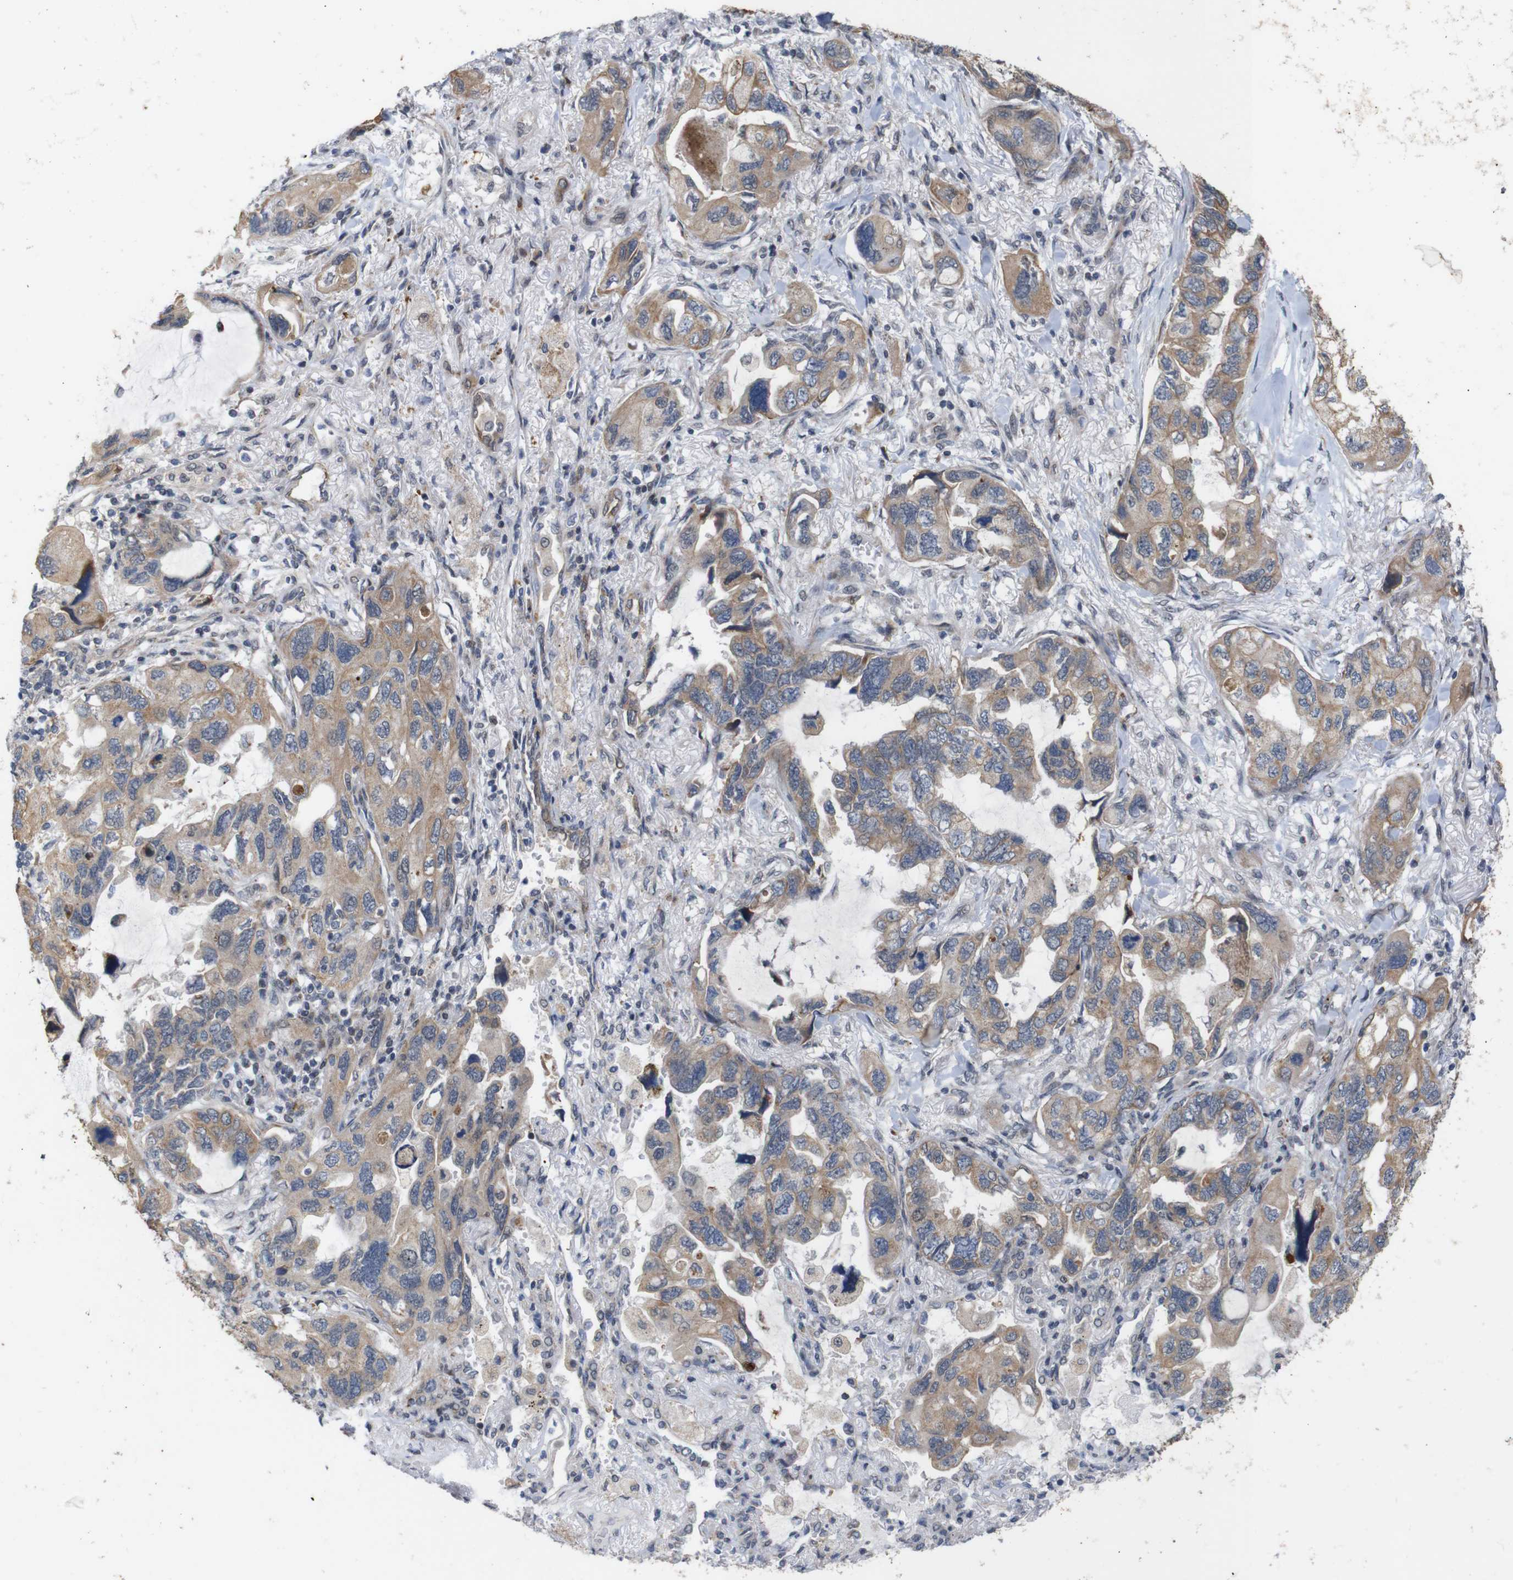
{"staining": {"intensity": "weak", "quantity": ">75%", "location": "cytoplasmic/membranous"}, "tissue": "lung cancer", "cell_type": "Tumor cells", "image_type": "cancer", "snomed": [{"axis": "morphology", "description": "Squamous cell carcinoma, NOS"}, {"axis": "topography", "description": "Lung"}], "caption": "A micrograph showing weak cytoplasmic/membranous positivity in about >75% of tumor cells in lung cancer, as visualized by brown immunohistochemical staining.", "gene": "ATP7B", "patient": {"sex": "female", "age": 73}}